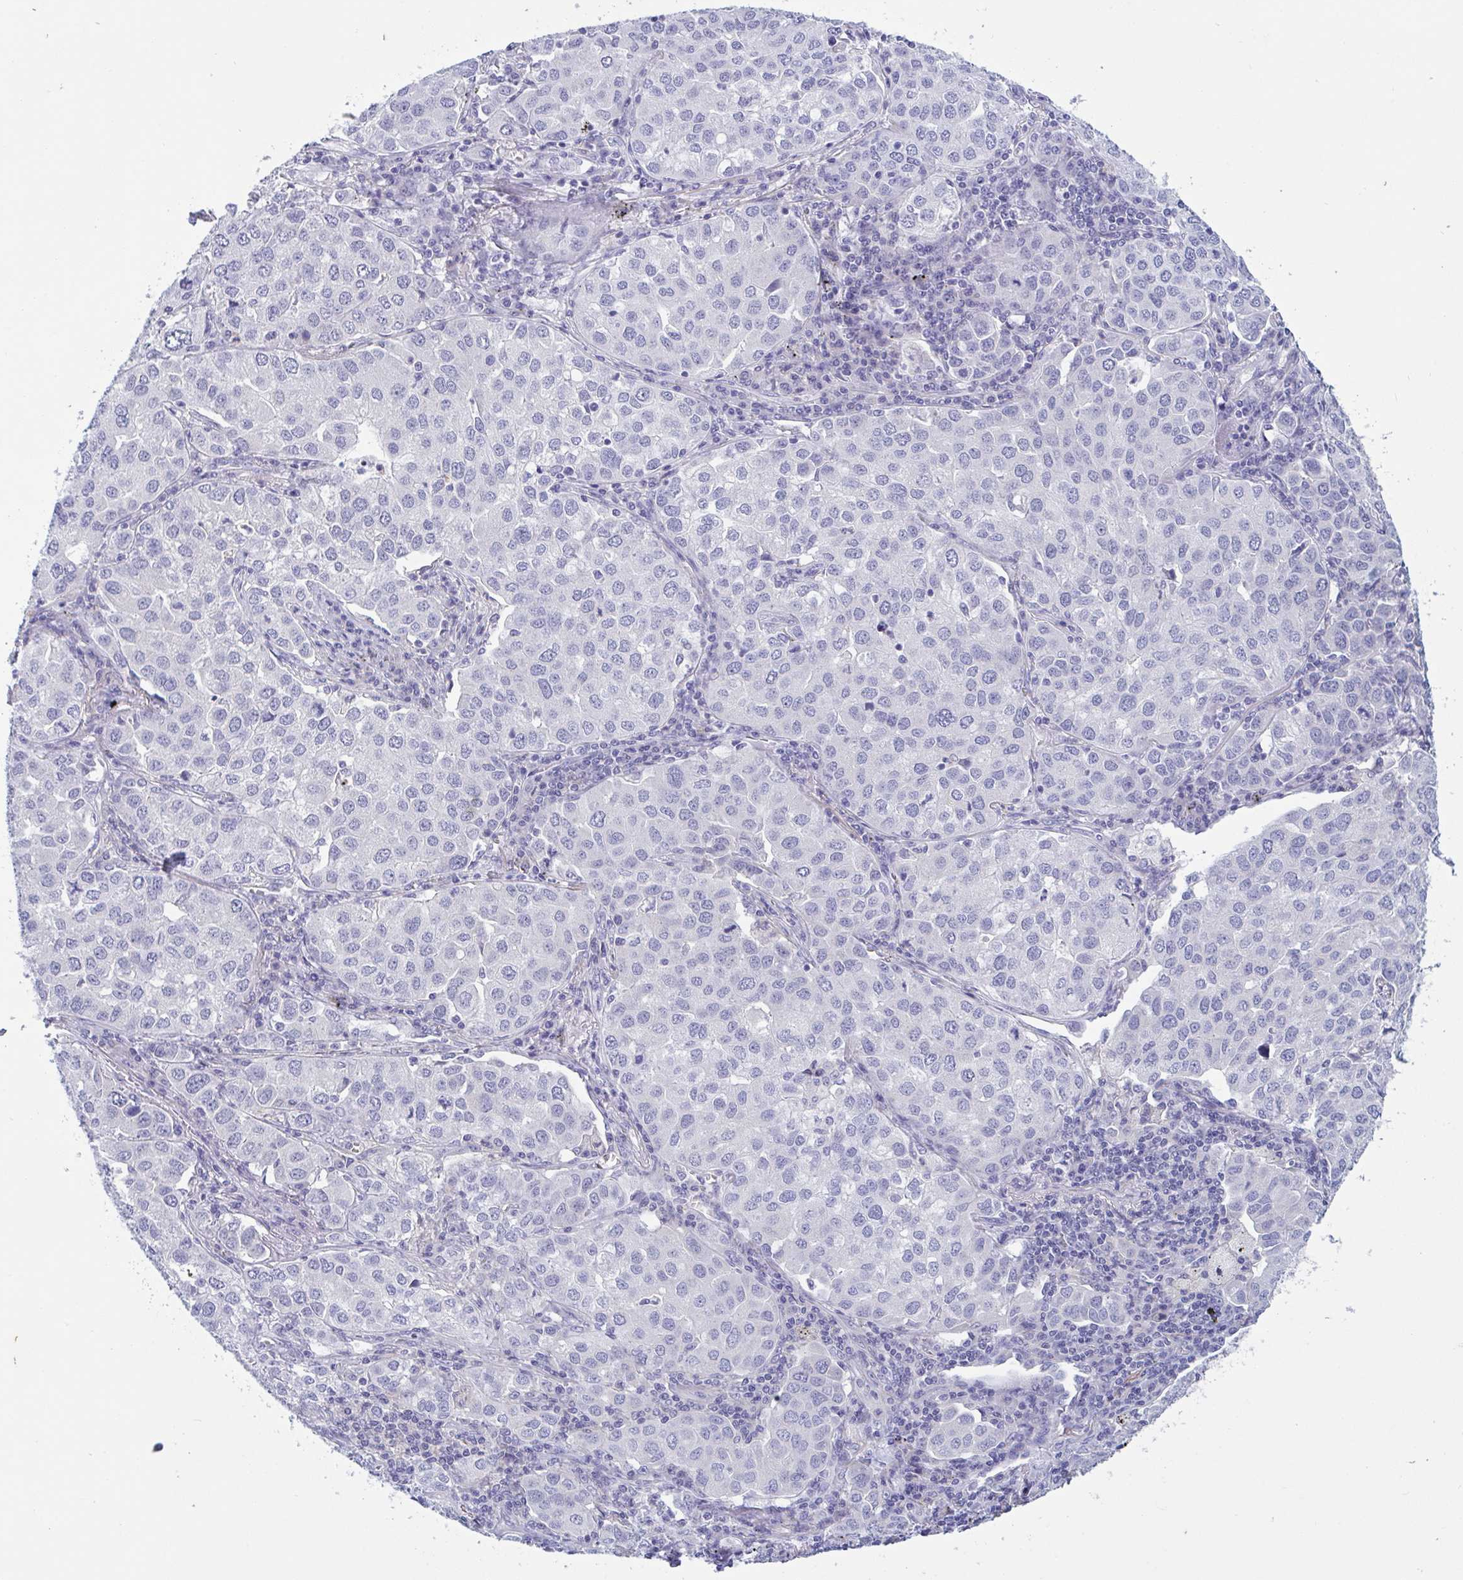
{"staining": {"intensity": "negative", "quantity": "none", "location": "none"}, "tissue": "lung cancer", "cell_type": "Tumor cells", "image_type": "cancer", "snomed": [{"axis": "morphology", "description": "Adenocarcinoma, NOS"}, {"axis": "morphology", "description": "Adenocarcinoma, metastatic, NOS"}, {"axis": "topography", "description": "Lymph node"}, {"axis": "topography", "description": "Lung"}], "caption": "Immunohistochemistry (IHC) of human lung adenocarcinoma reveals no positivity in tumor cells.", "gene": "OXLD1", "patient": {"sex": "female", "age": 65}}